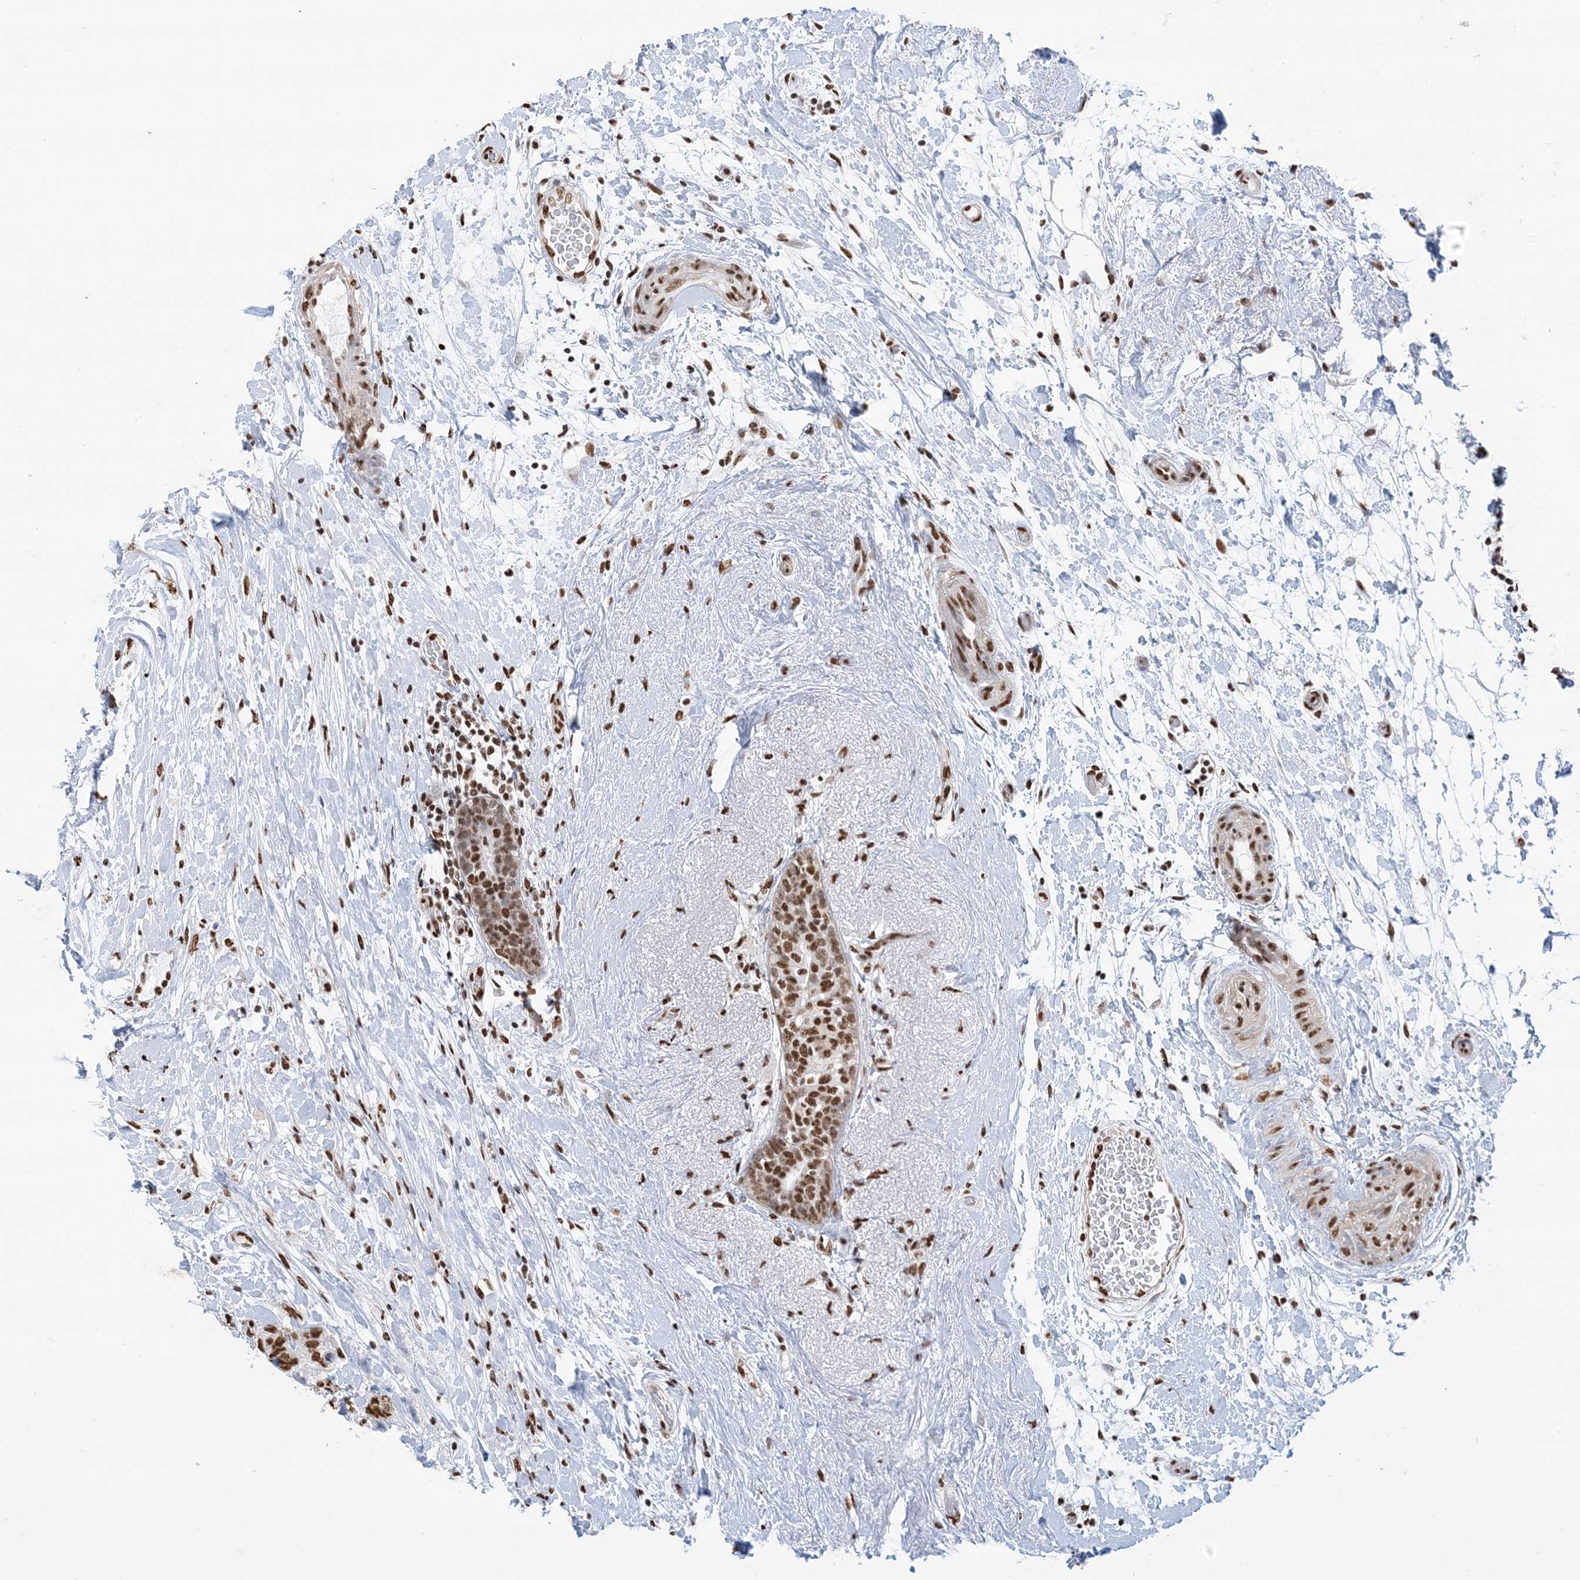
{"staining": {"intensity": "strong", "quantity": ">75%", "location": "nuclear"}, "tissue": "breast cancer", "cell_type": "Tumor cells", "image_type": "cancer", "snomed": [{"axis": "morphology", "description": "Duct carcinoma"}, {"axis": "topography", "description": "Breast"}], "caption": "Protein analysis of breast cancer tissue exhibits strong nuclear staining in about >75% of tumor cells.", "gene": "ZNF792", "patient": {"sex": "female", "age": 62}}